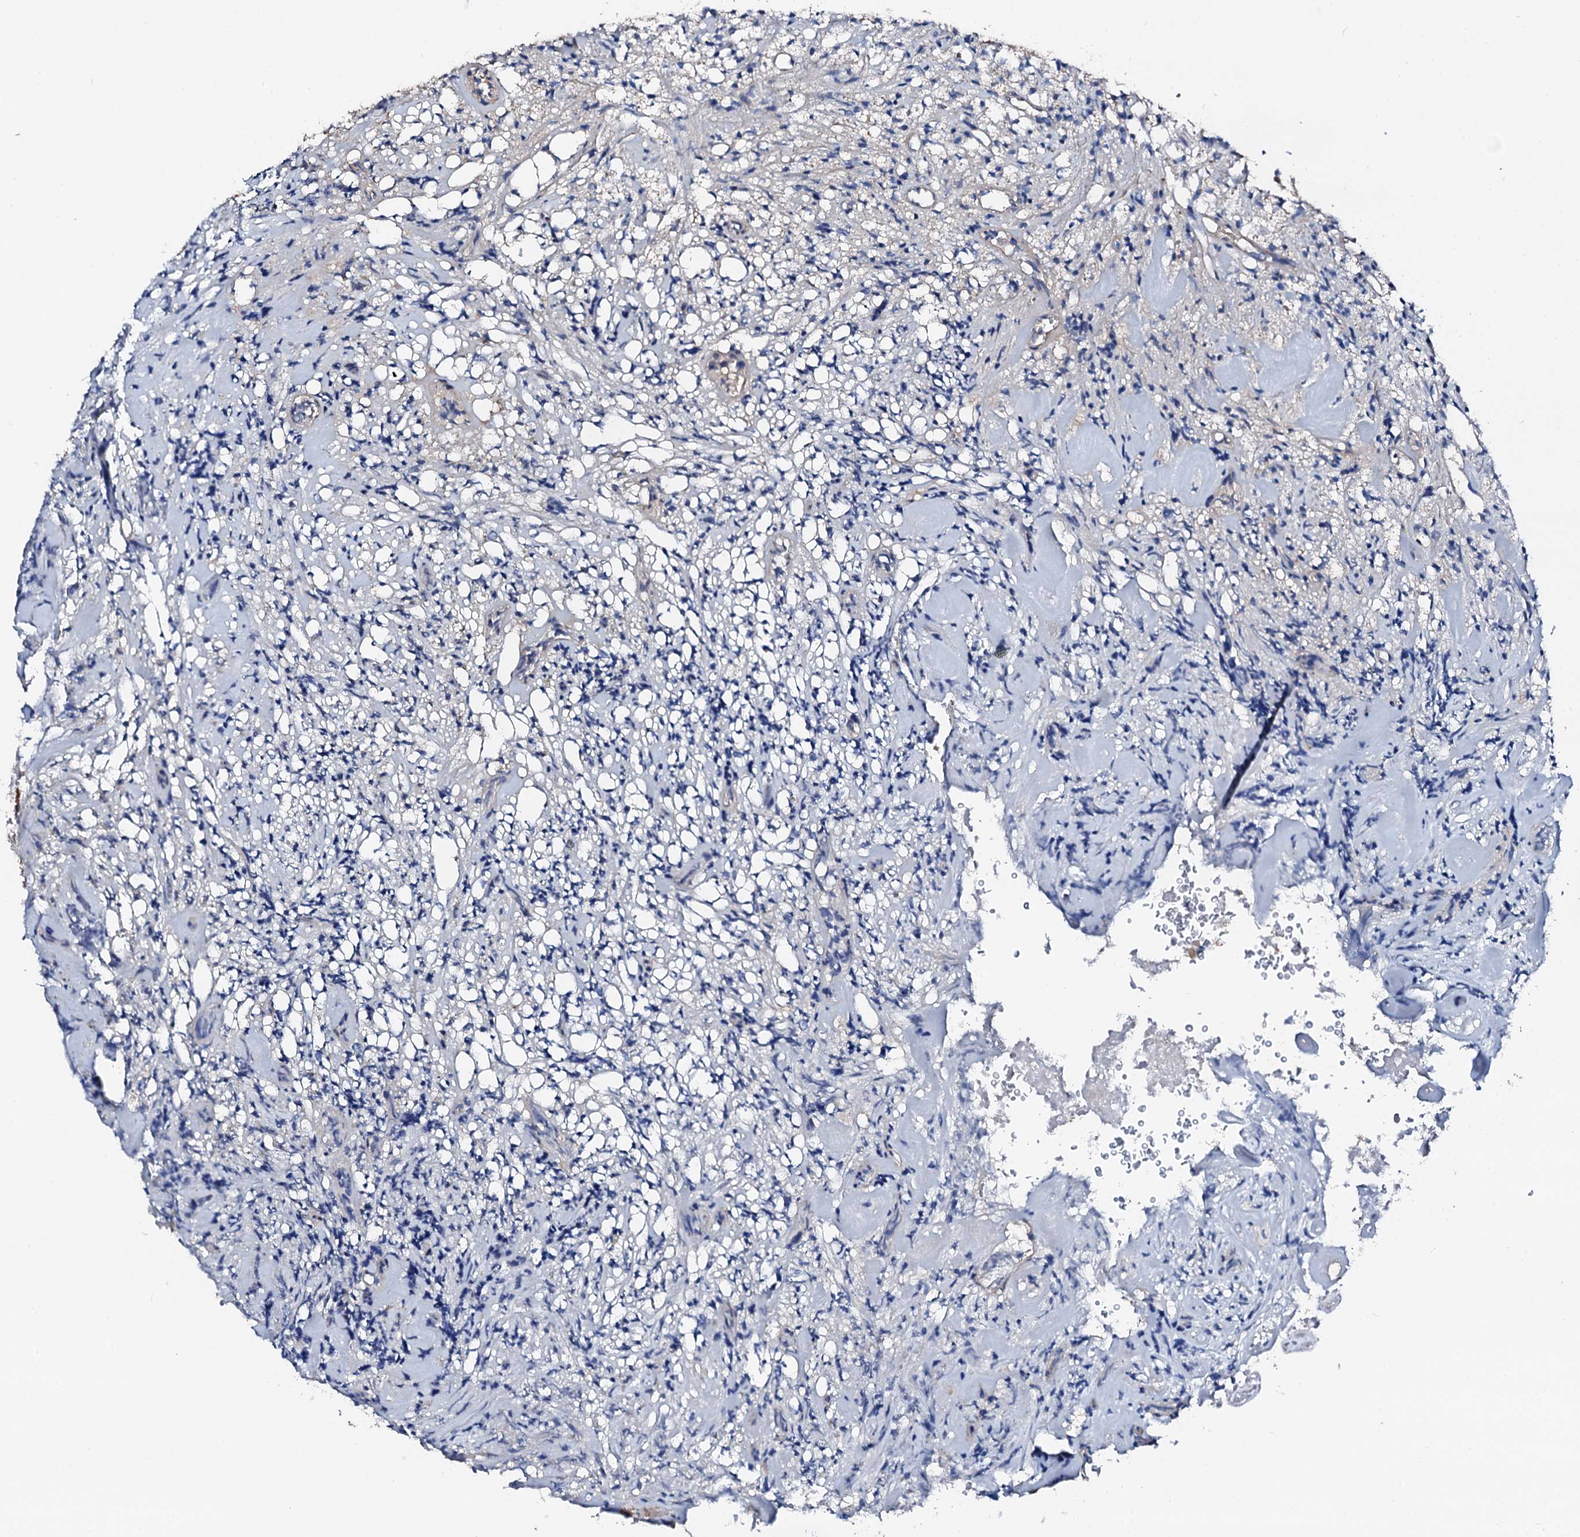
{"staining": {"intensity": "negative", "quantity": "none", "location": "none"}, "tissue": "glioma", "cell_type": "Tumor cells", "image_type": "cancer", "snomed": [{"axis": "morphology", "description": "Glioma, malignant, High grade"}, {"axis": "topography", "description": "Brain"}], "caption": "IHC photomicrograph of neoplastic tissue: malignant glioma (high-grade) stained with DAB exhibits no significant protein positivity in tumor cells.", "gene": "TRAFD1", "patient": {"sex": "male", "age": 69}}